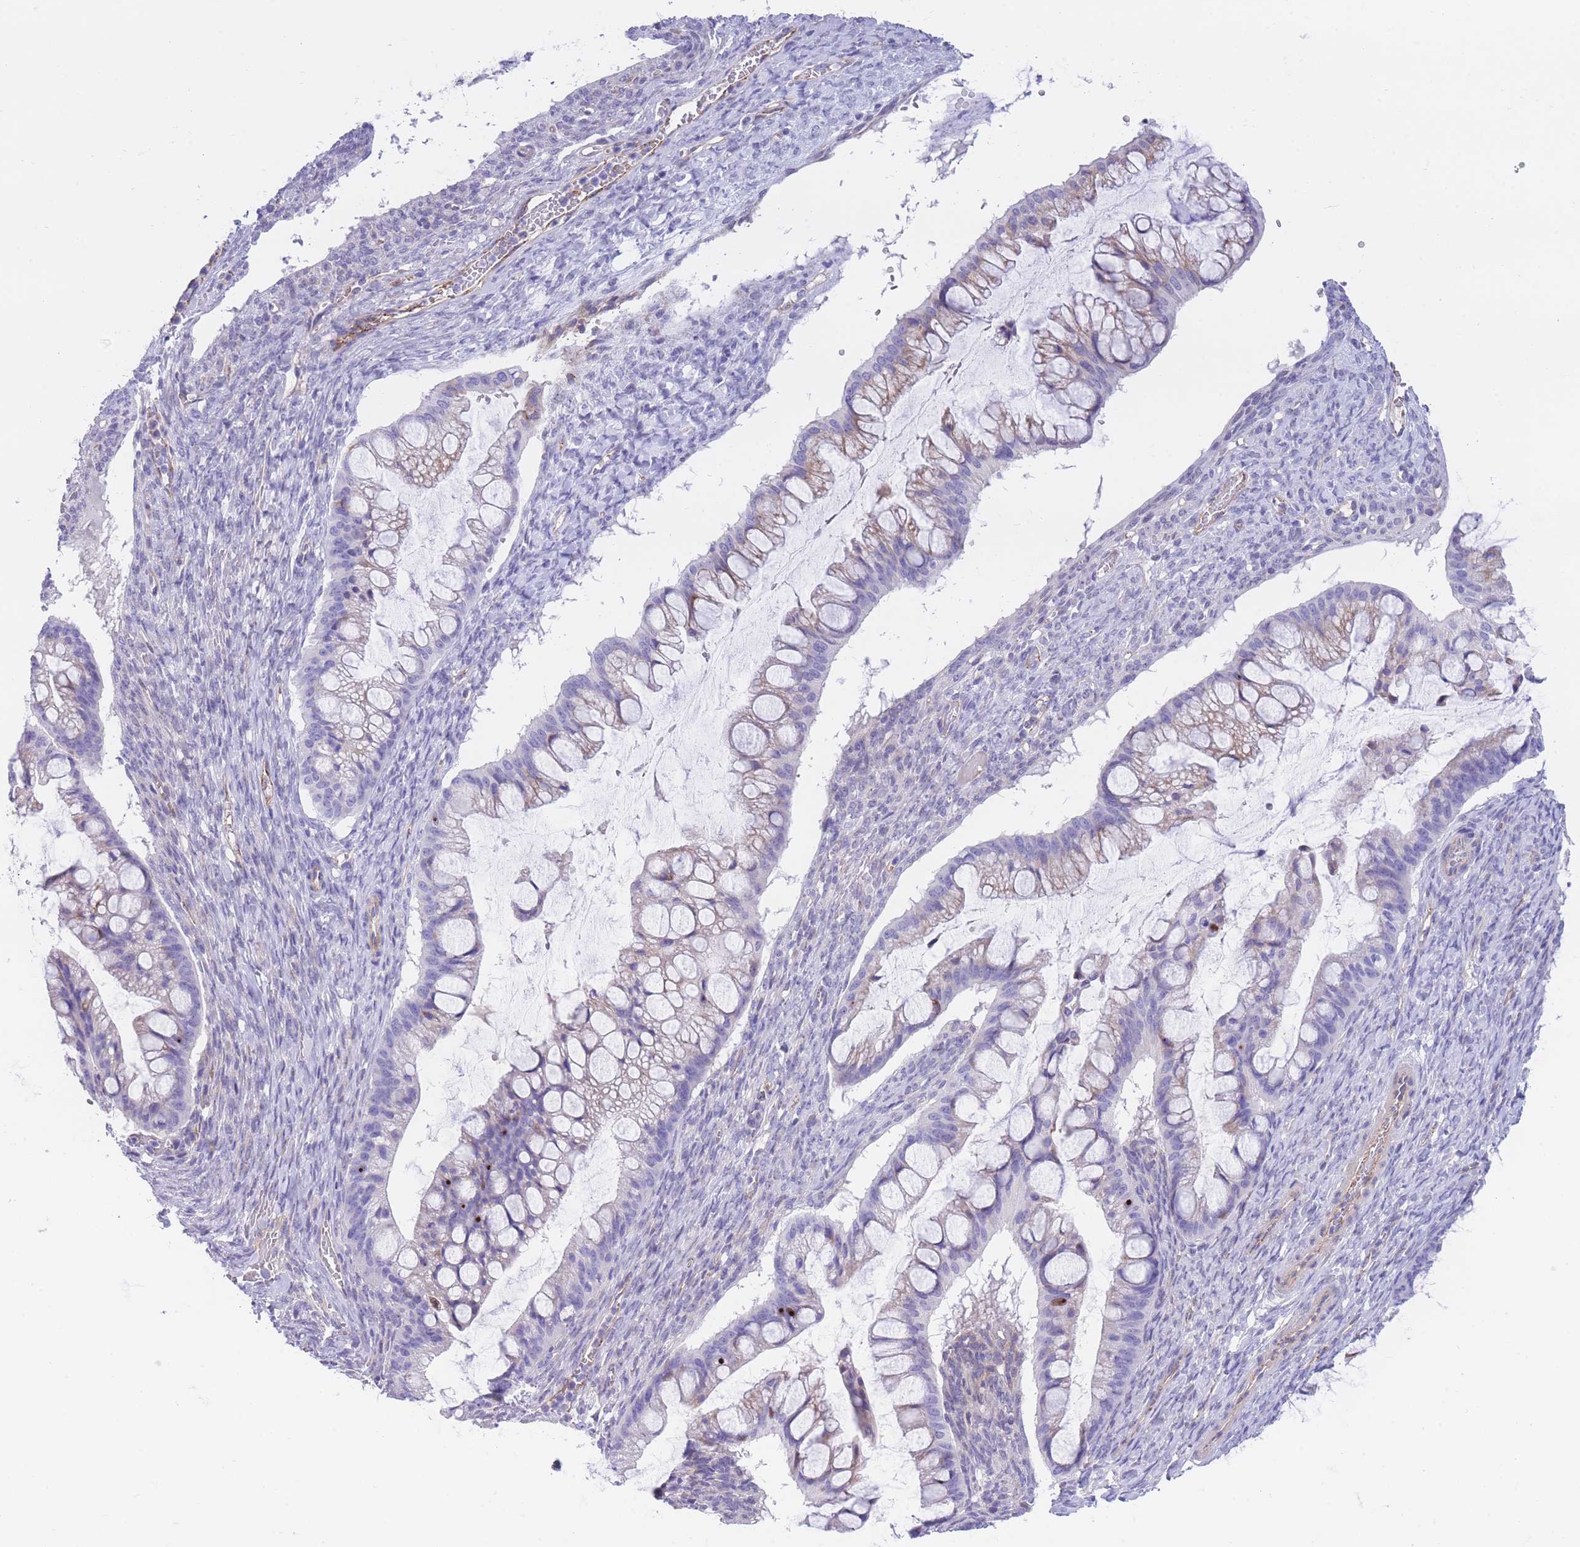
{"staining": {"intensity": "negative", "quantity": "none", "location": "none"}, "tissue": "ovarian cancer", "cell_type": "Tumor cells", "image_type": "cancer", "snomed": [{"axis": "morphology", "description": "Cystadenocarcinoma, mucinous, NOS"}, {"axis": "topography", "description": "Ovary"}], "caption": "A micrograph of human ovarian cancer is negative for staining in tumor cells.", "gene": "DET1", "patient": {"sex": "female", "age": 73}}